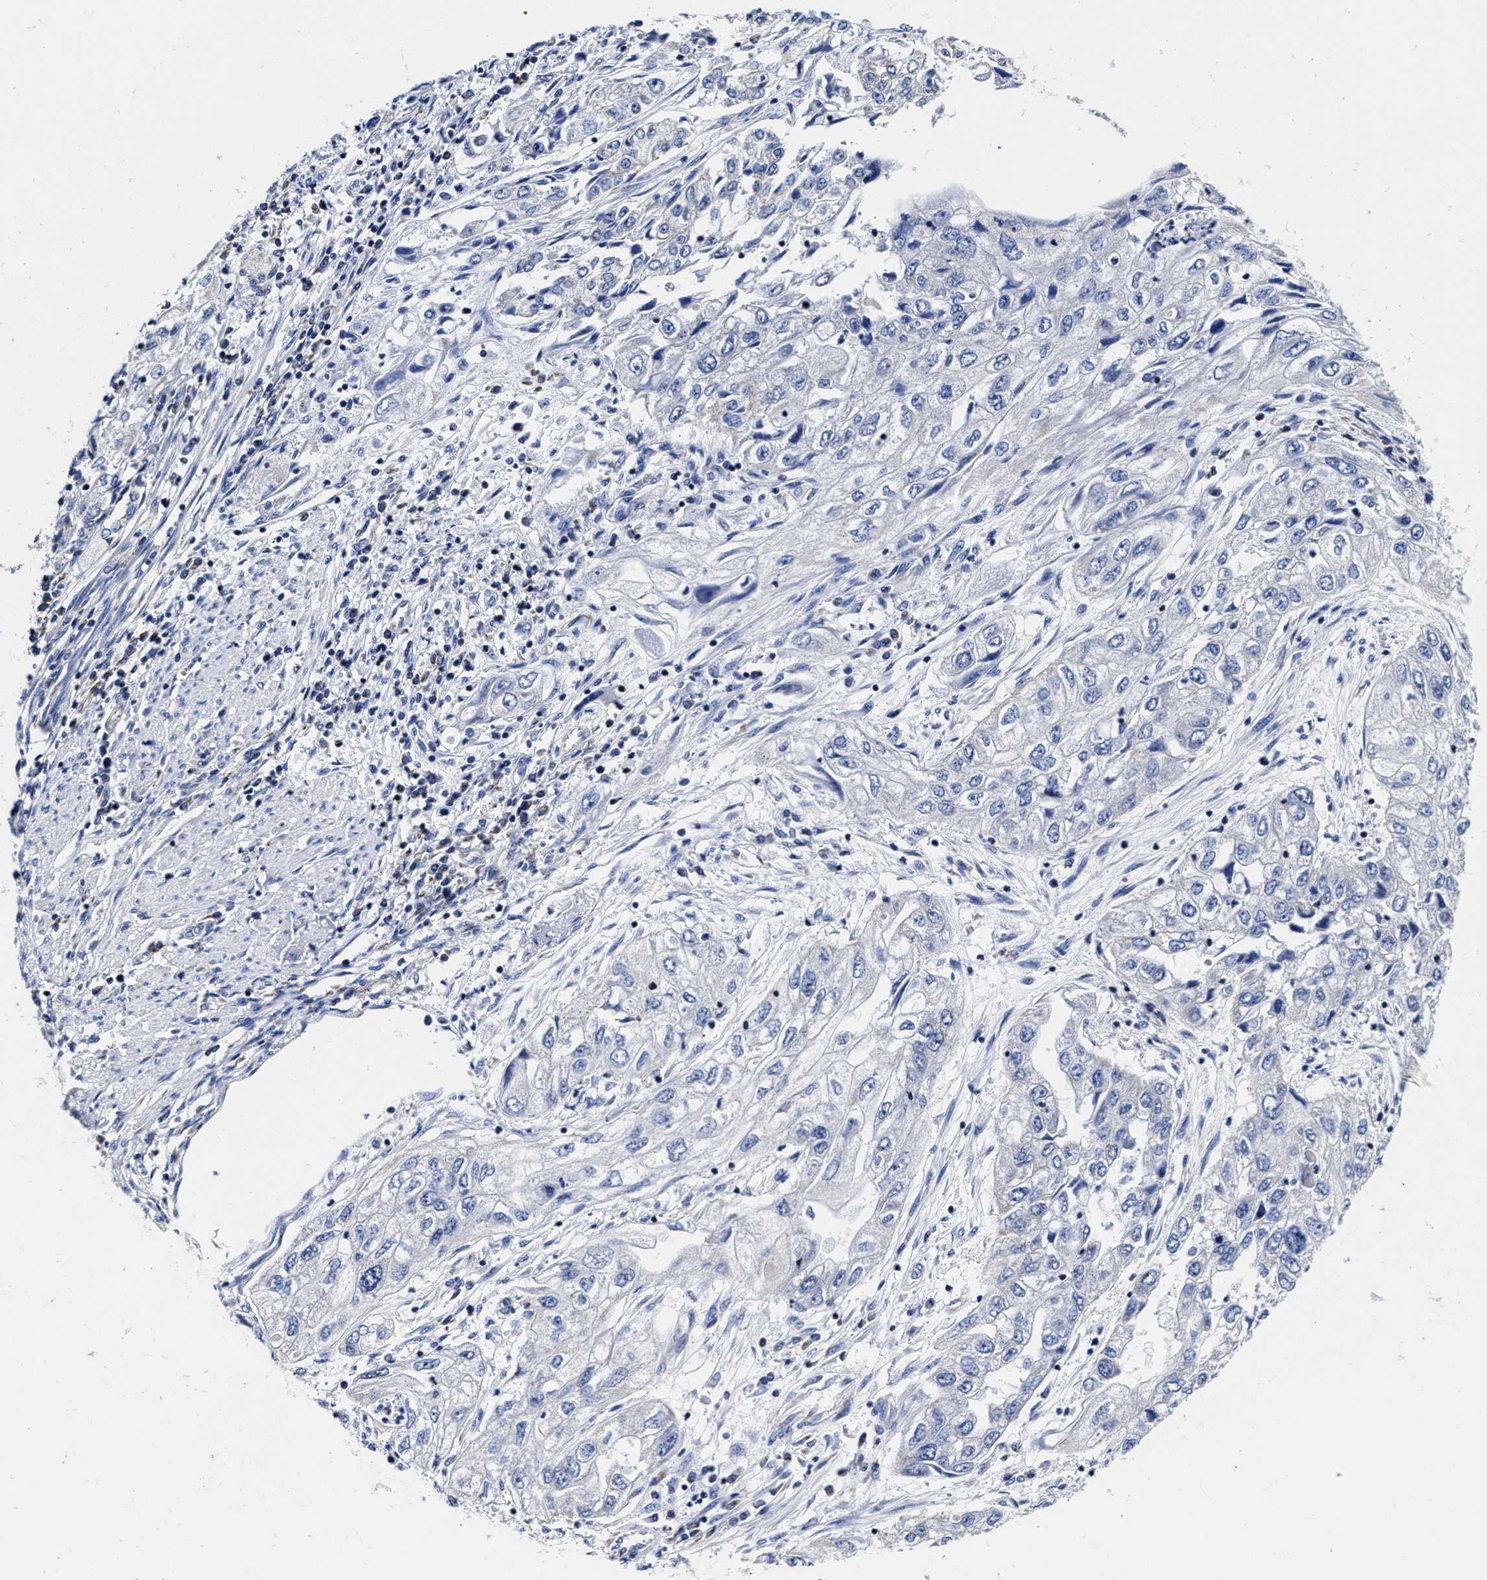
{"staining": {"intensity": "negative", "quantity": "none", "location": "none"}, "tissue": "endometrial cancer", "cell_type": "Tumor cells", "image_type": "cancer", "snomed": [{"axis": "morphology", "description": "Adenocarcinoma, NOS"}, {"axis": "topography", "description": "Endometrium"}], "caption": "Tumor cells show no significant protein staining in adenocarcinoma (endometrial).", "gene": "HINT2", "patient": {"sex": "female", "age": 49}}